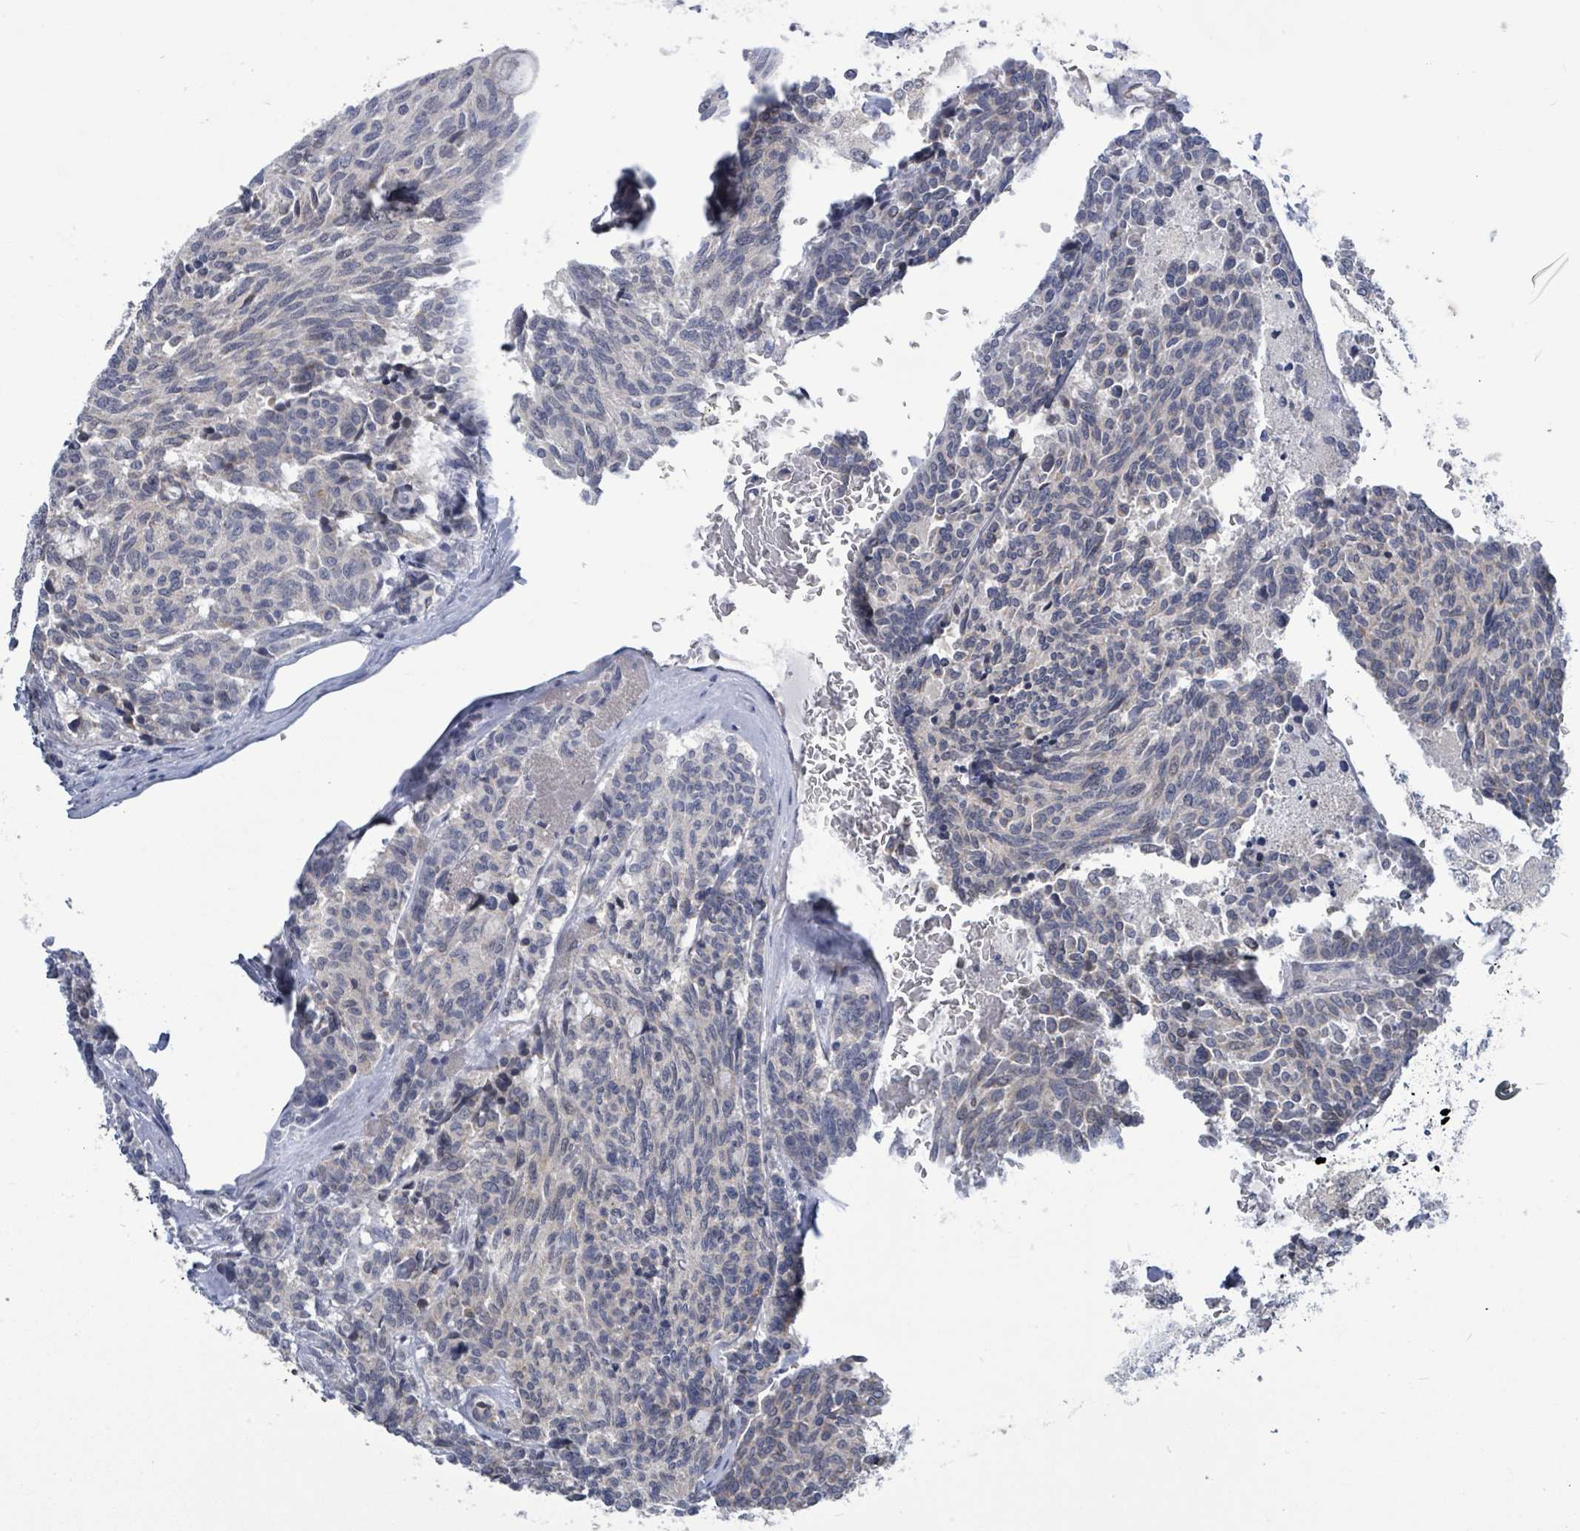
{"staining": {"intensity": "negative", "quantity": "none", "location": "none"}, "tissue": "carcinoid", "cell_type": "Tumor cells", "image_type": "cancer", "snomed": [{"axis": "morphology", "description": "Carcinoid, malignant, NOS"}, {"axis": "topography", "description": "Pancreas"}], "caption": "This is a histopathology image of immunohistochemistry staining of carcinoid (malignant), which shows no expression in tumor cells. Brightfield microscopy of IHC stained with DAB (brown) and hematoxylin (blue), captured at high magnification.", "gene": "COQ10B", "patient": {"sex": "female", "age": 54}}